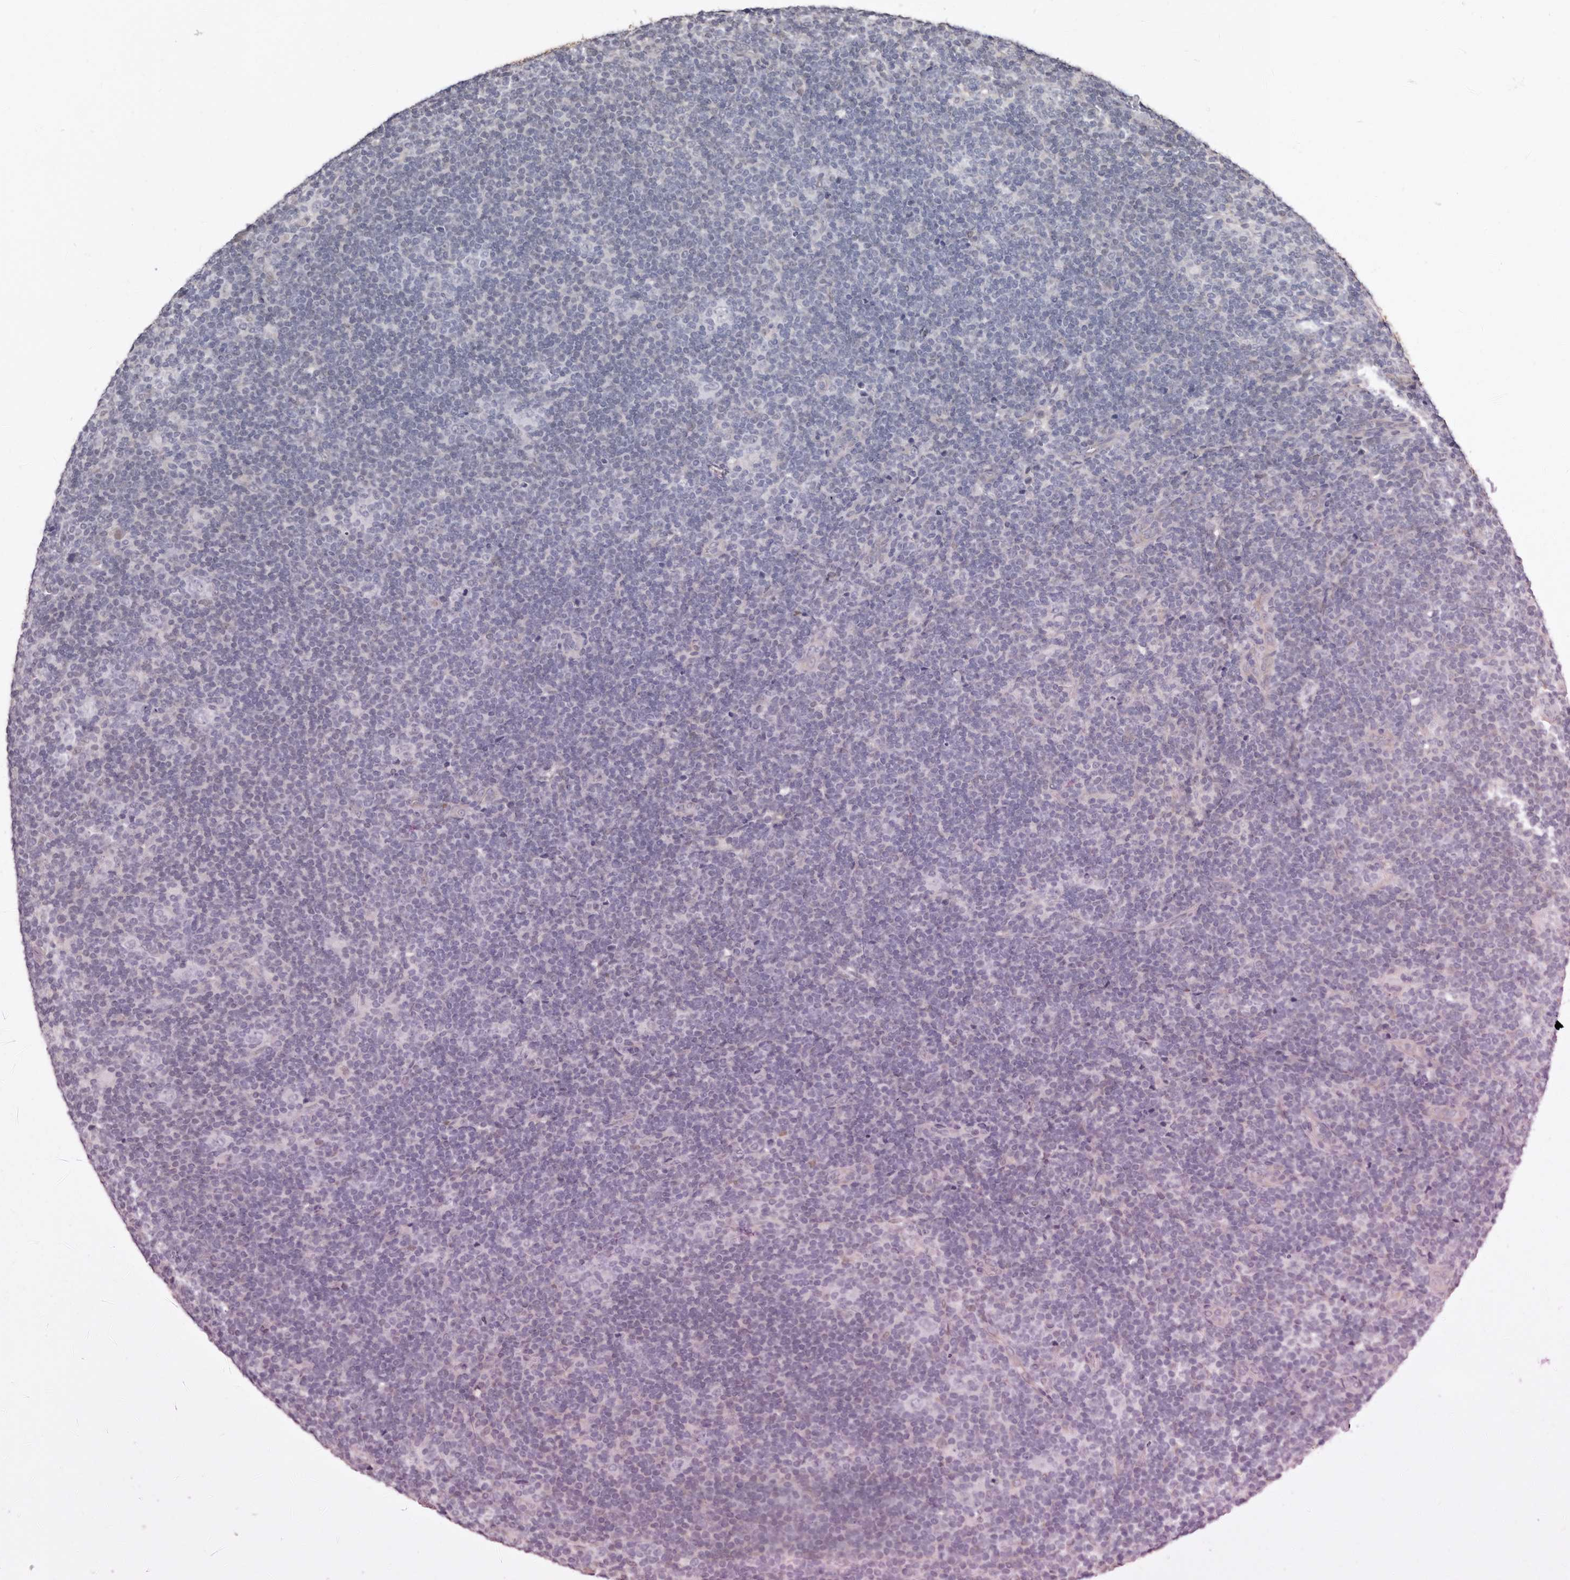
{"staining": {"intensity": "negative", "quantity": "none", "location": "none"}, "tissue": "lymphoma", "cell_type": "Tumor cells", "image_type": "cancer", "snomed": [{"axis": "morphology", "description": "Hodgkin's disease, NOS"}, {"axis": "topography", "description": "Lymph node"}], "caption": "Tumor cells show no significant protein staining in Hodgkin's disease. (Stains: DAB immunohistochemistry (IHC) with hematoxylin counter stain, Microscopy: brightfield microscopy at high magnification).", "gene": "KHDRBS2", "patient": {"sex": "female", "age": 57}}